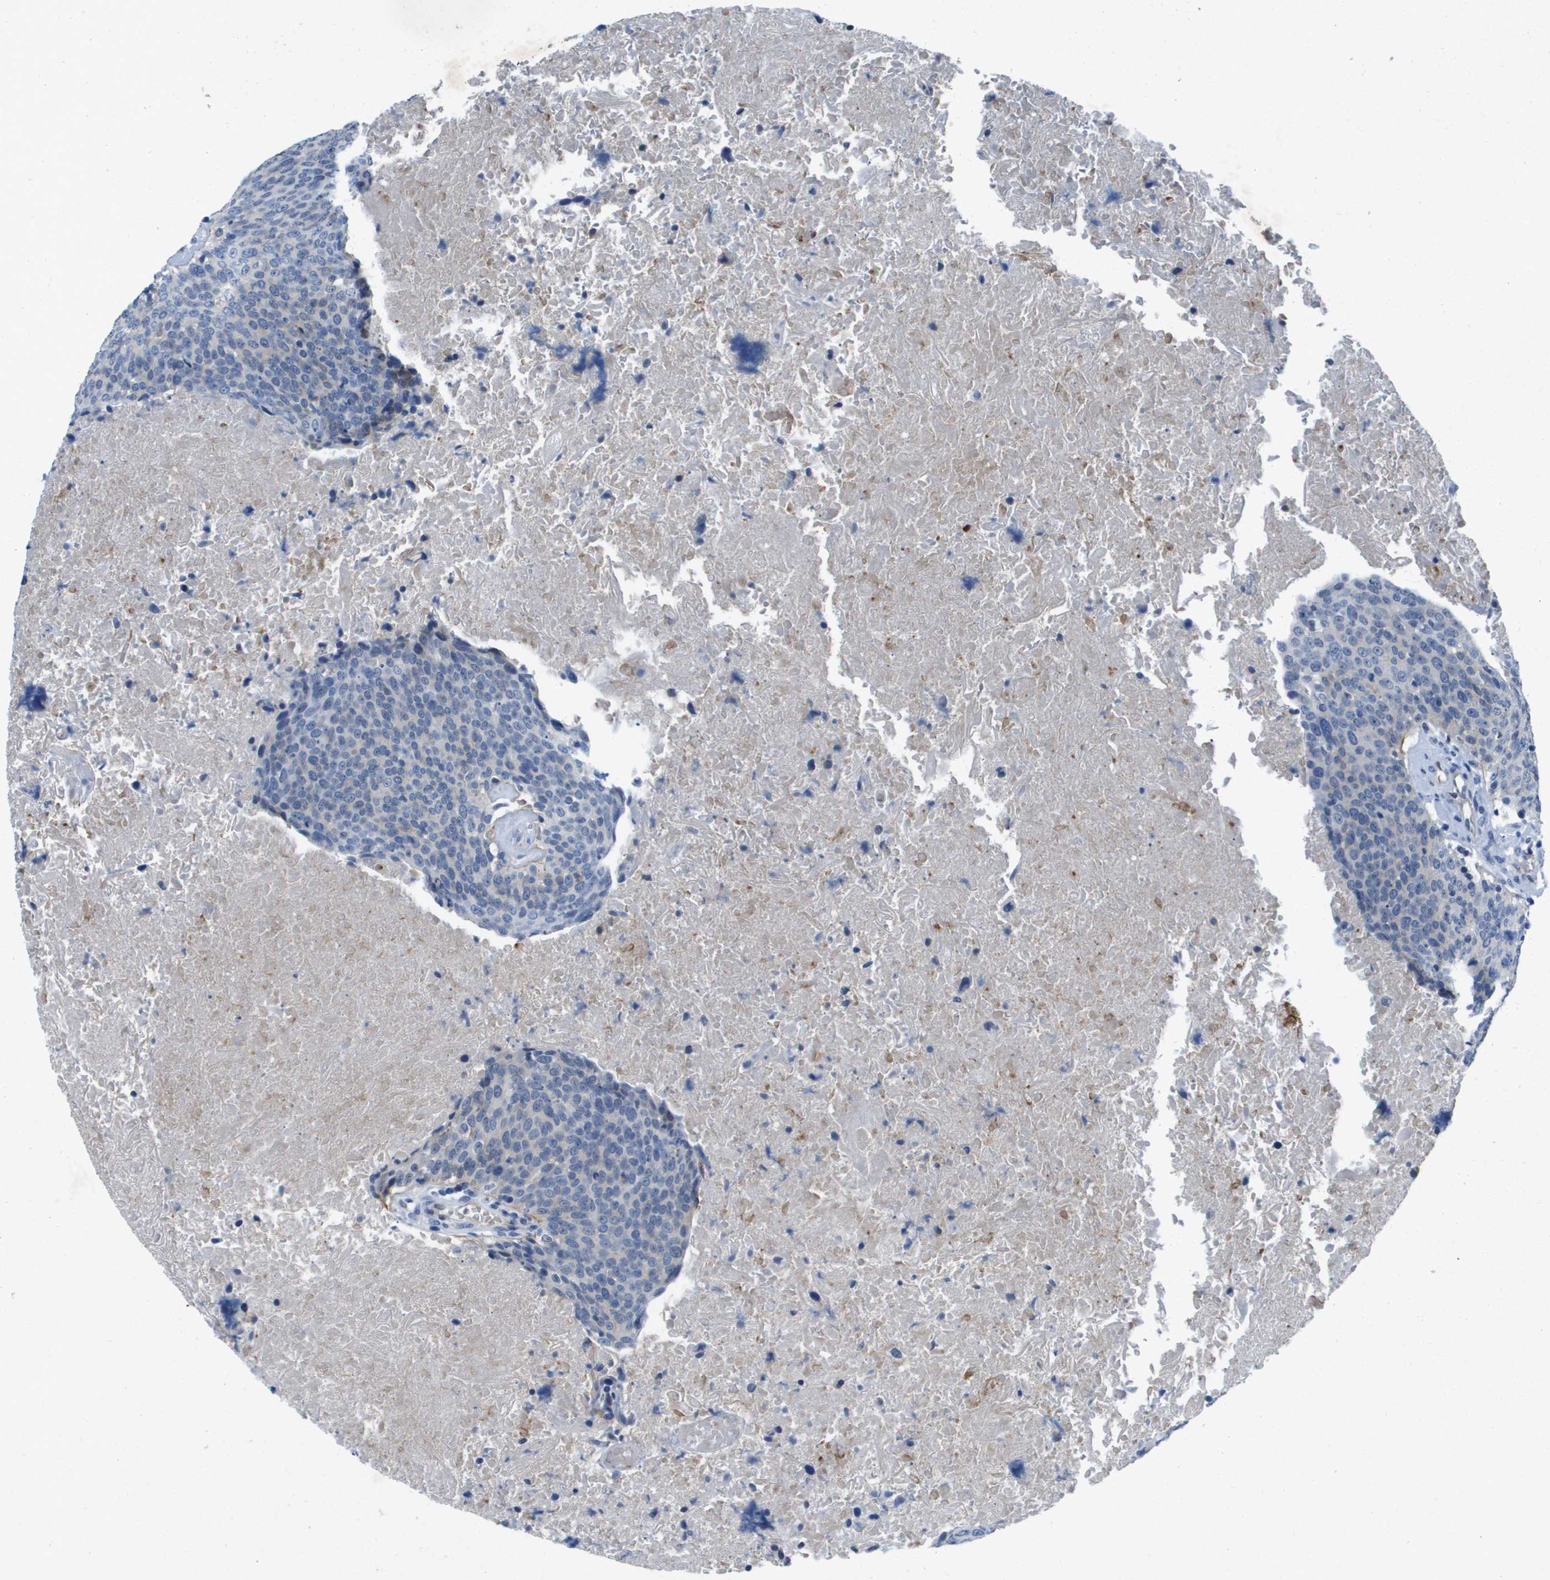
{"staining": {"intensity": "negative", "quantity": "none", "location": "none"}, "tissue": "head and neck cancer", "cell_type": "Tumor cells", "image_type": "cancer", "snomed": [{"axis": "morphology", "description": "Squamous cell carcinoma, NOS"}, {"axis": "morphology", "description": "Squamous cell carcinoma, metastatic, NOS"}, {"axis": "topography", "description": "Lymph node"}, {"axis": "topography", "description": "Head-Neck"}], "caption": "Tumor cells show no significant protein positivity in squamous cell carcinoma (head and neck).", "gene": "ITGA6", "patient": {"sex": "male", "age": 62}}